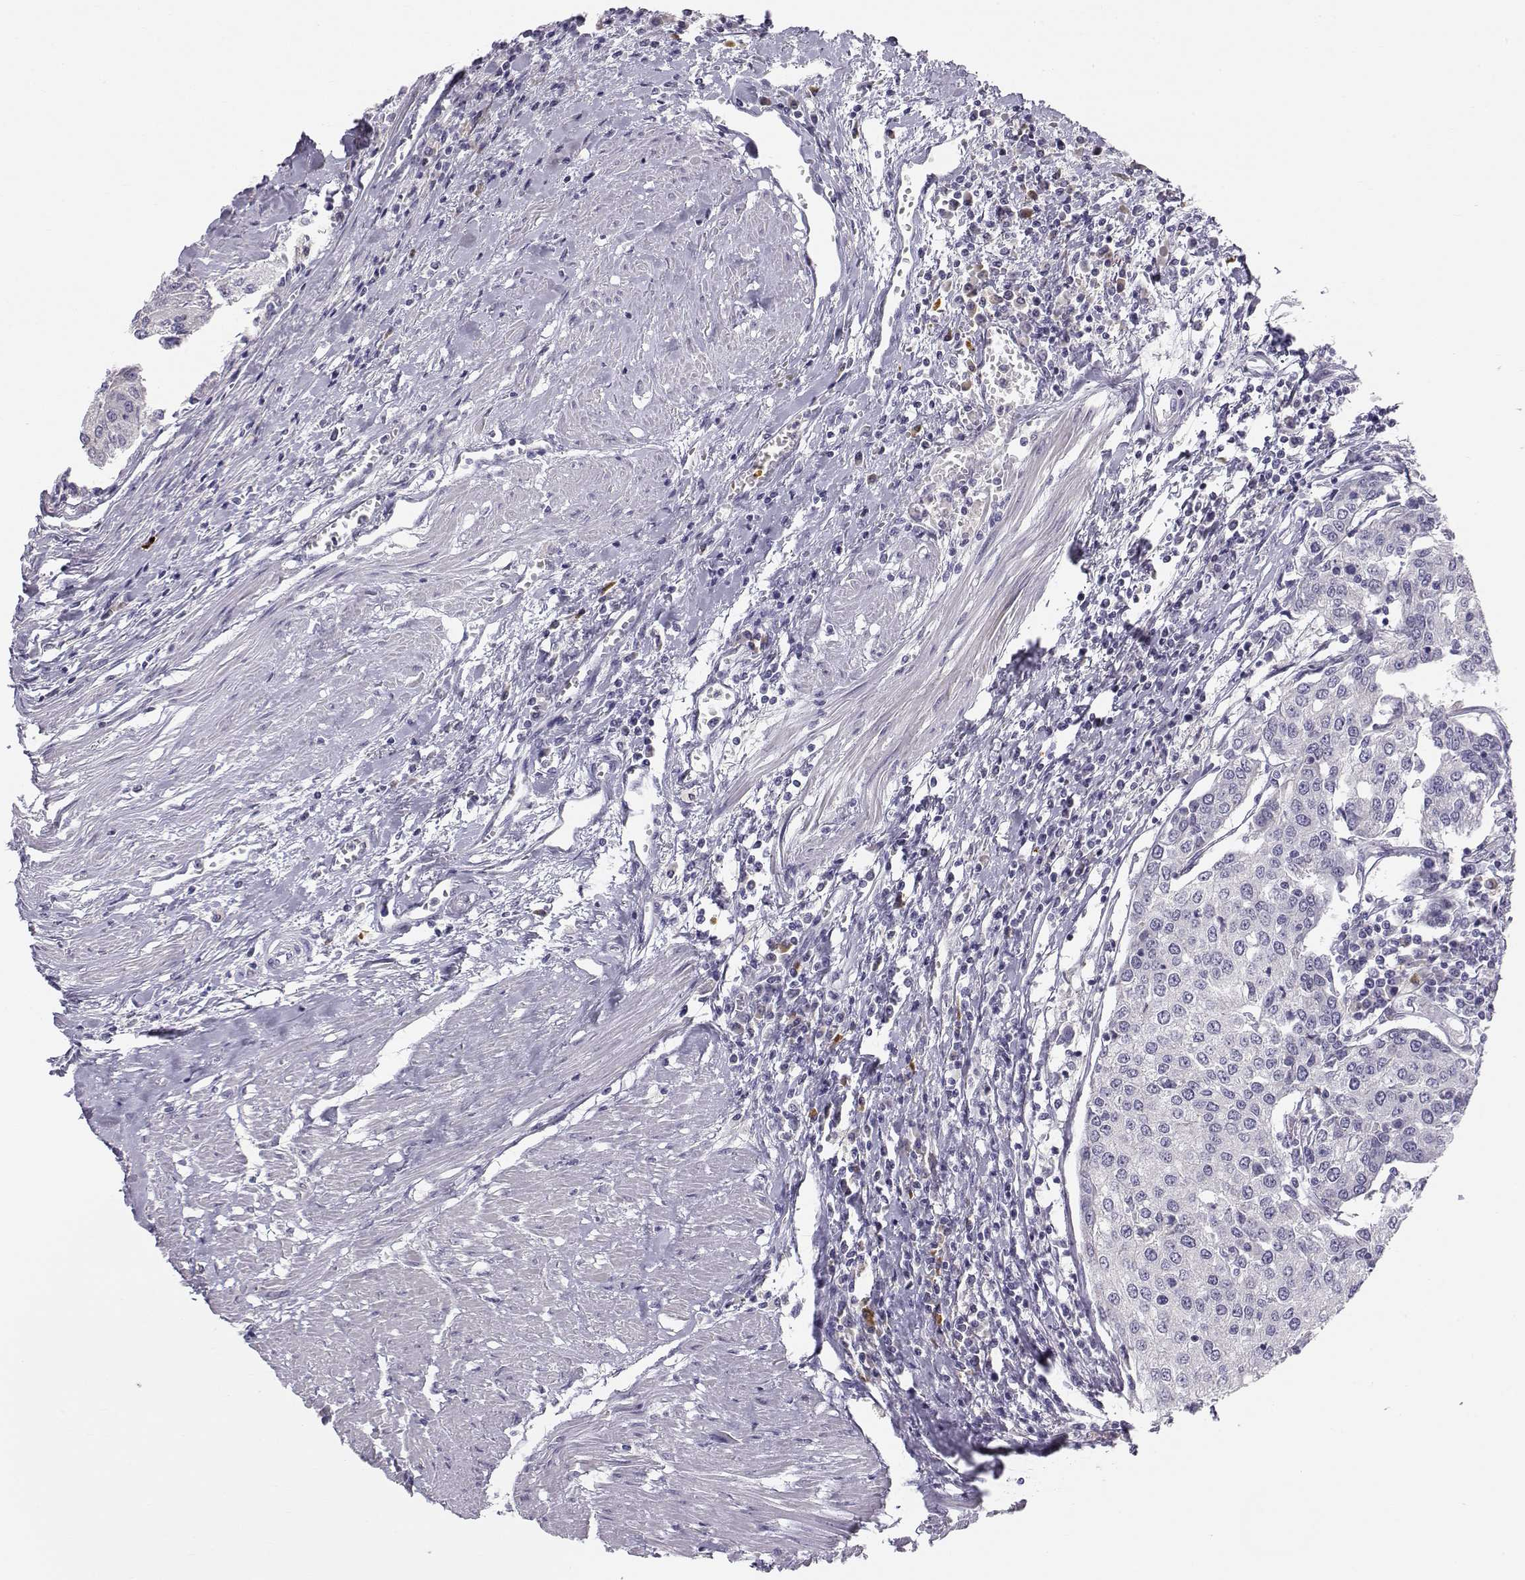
{"staining": {"intensity": "negative", "quantity": "none", "location": "none"}, "tissue": "urothelial cancer", "cell_type": "Tumor cells", "image_type": "cancer", "snomed": [{"axis": "morphology", "description": "Urothelial carcinoma, High grade"}, {"axis": "topography", "description": "Urinary bladder"}], "caption": "Tumor cells are negative for brown protein staining in urothelial carcinoma (high-grade).", "gene": "ACSL6", "patient": {"sex": "female", "age": 85}}